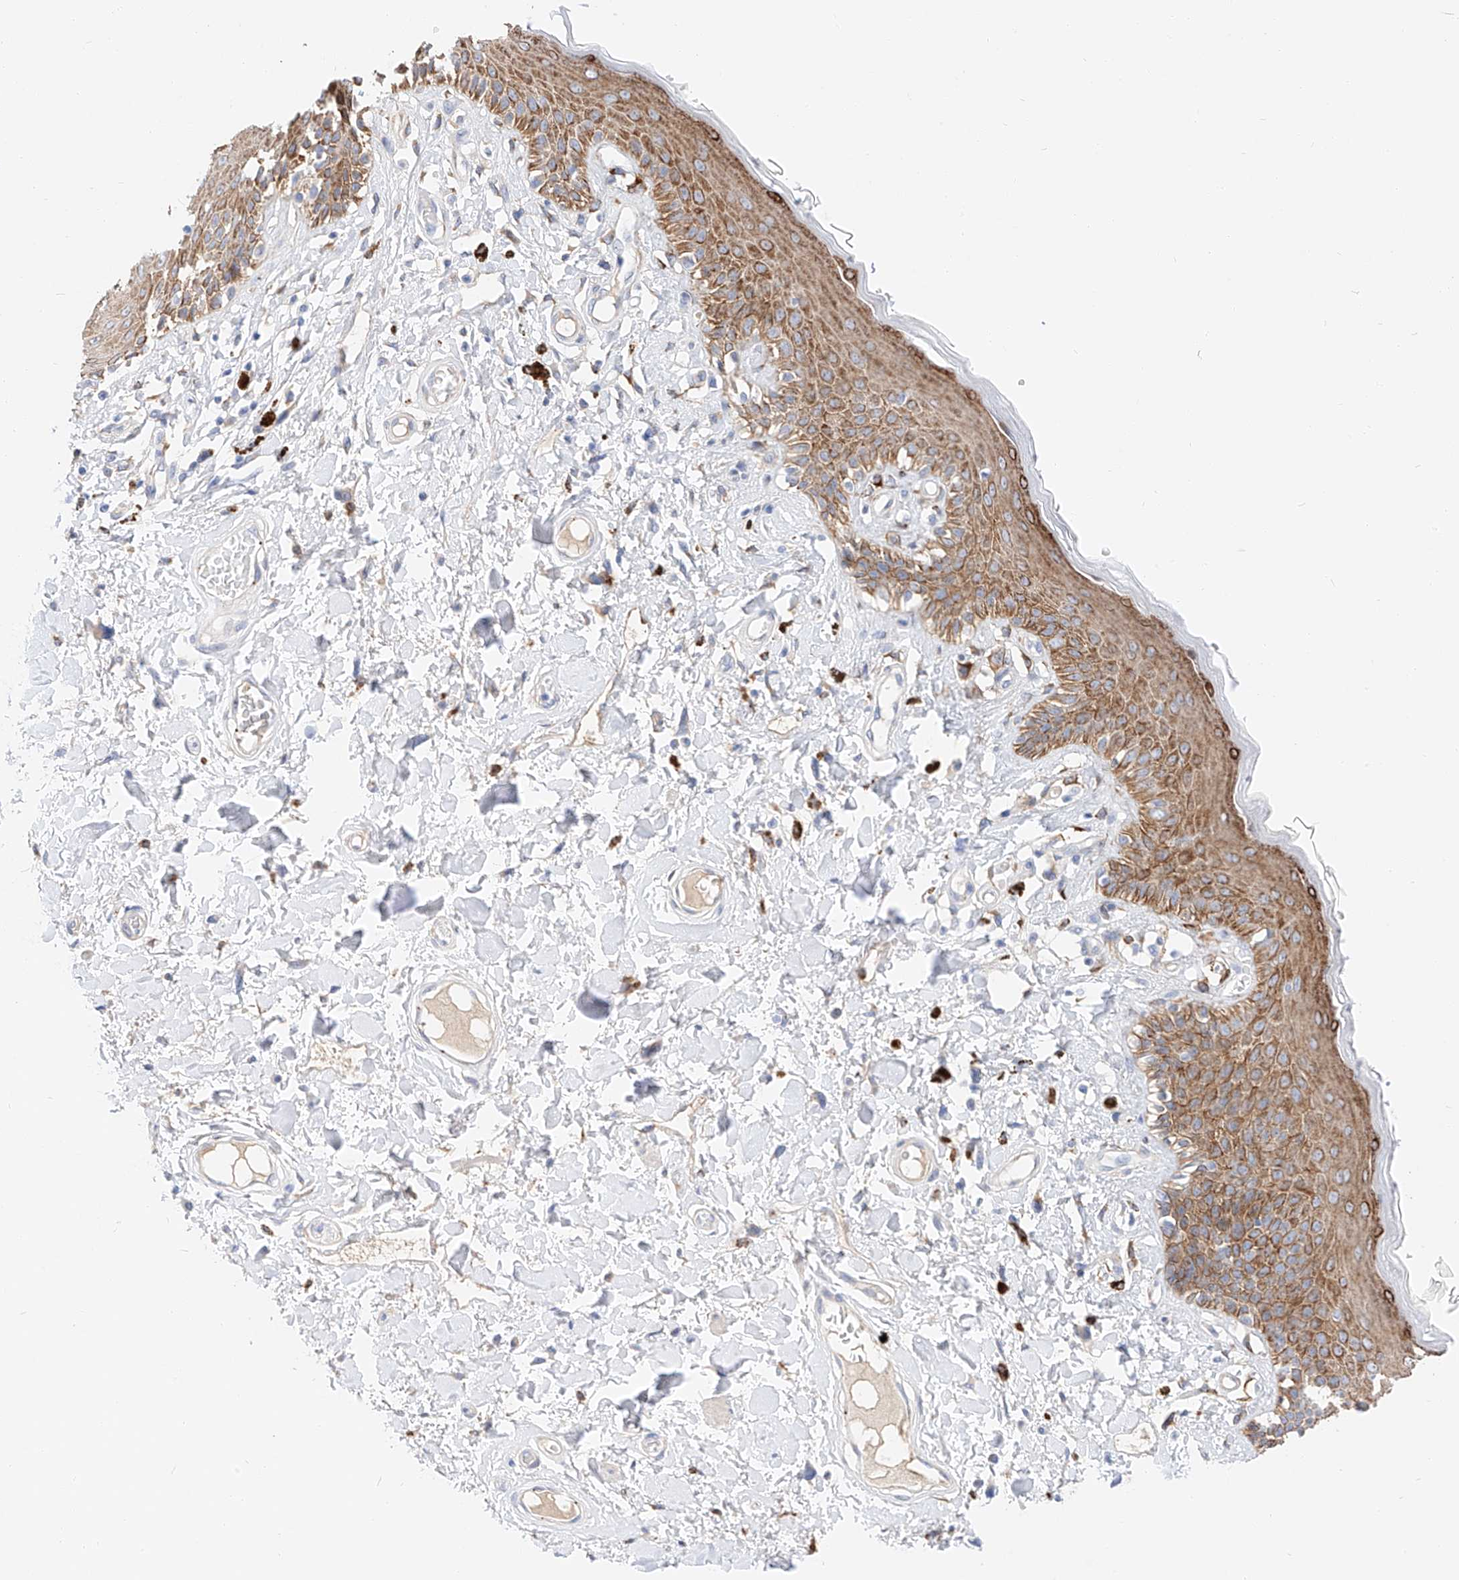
{"staining": {"intensity": "strong", "quantity": ">75%", "location": "cytoplasmic/membranous"}, "tissue": "skin", "cell_type": "Epidermal cells", "image_type": "normal", "snomed": [{"axis": "morphology", "description": "Normal tissue, NOS"}, {"axis": "topography", "description": "Anal"}], "caption": "Immunohistochemical staining of benign human skin displays >75% levels of strong cytoplasmic/membranous protein positivity in about >75% of epidermal cells.", "gene": "MAP7", "patient": {"sex": "female", "age": 78}}